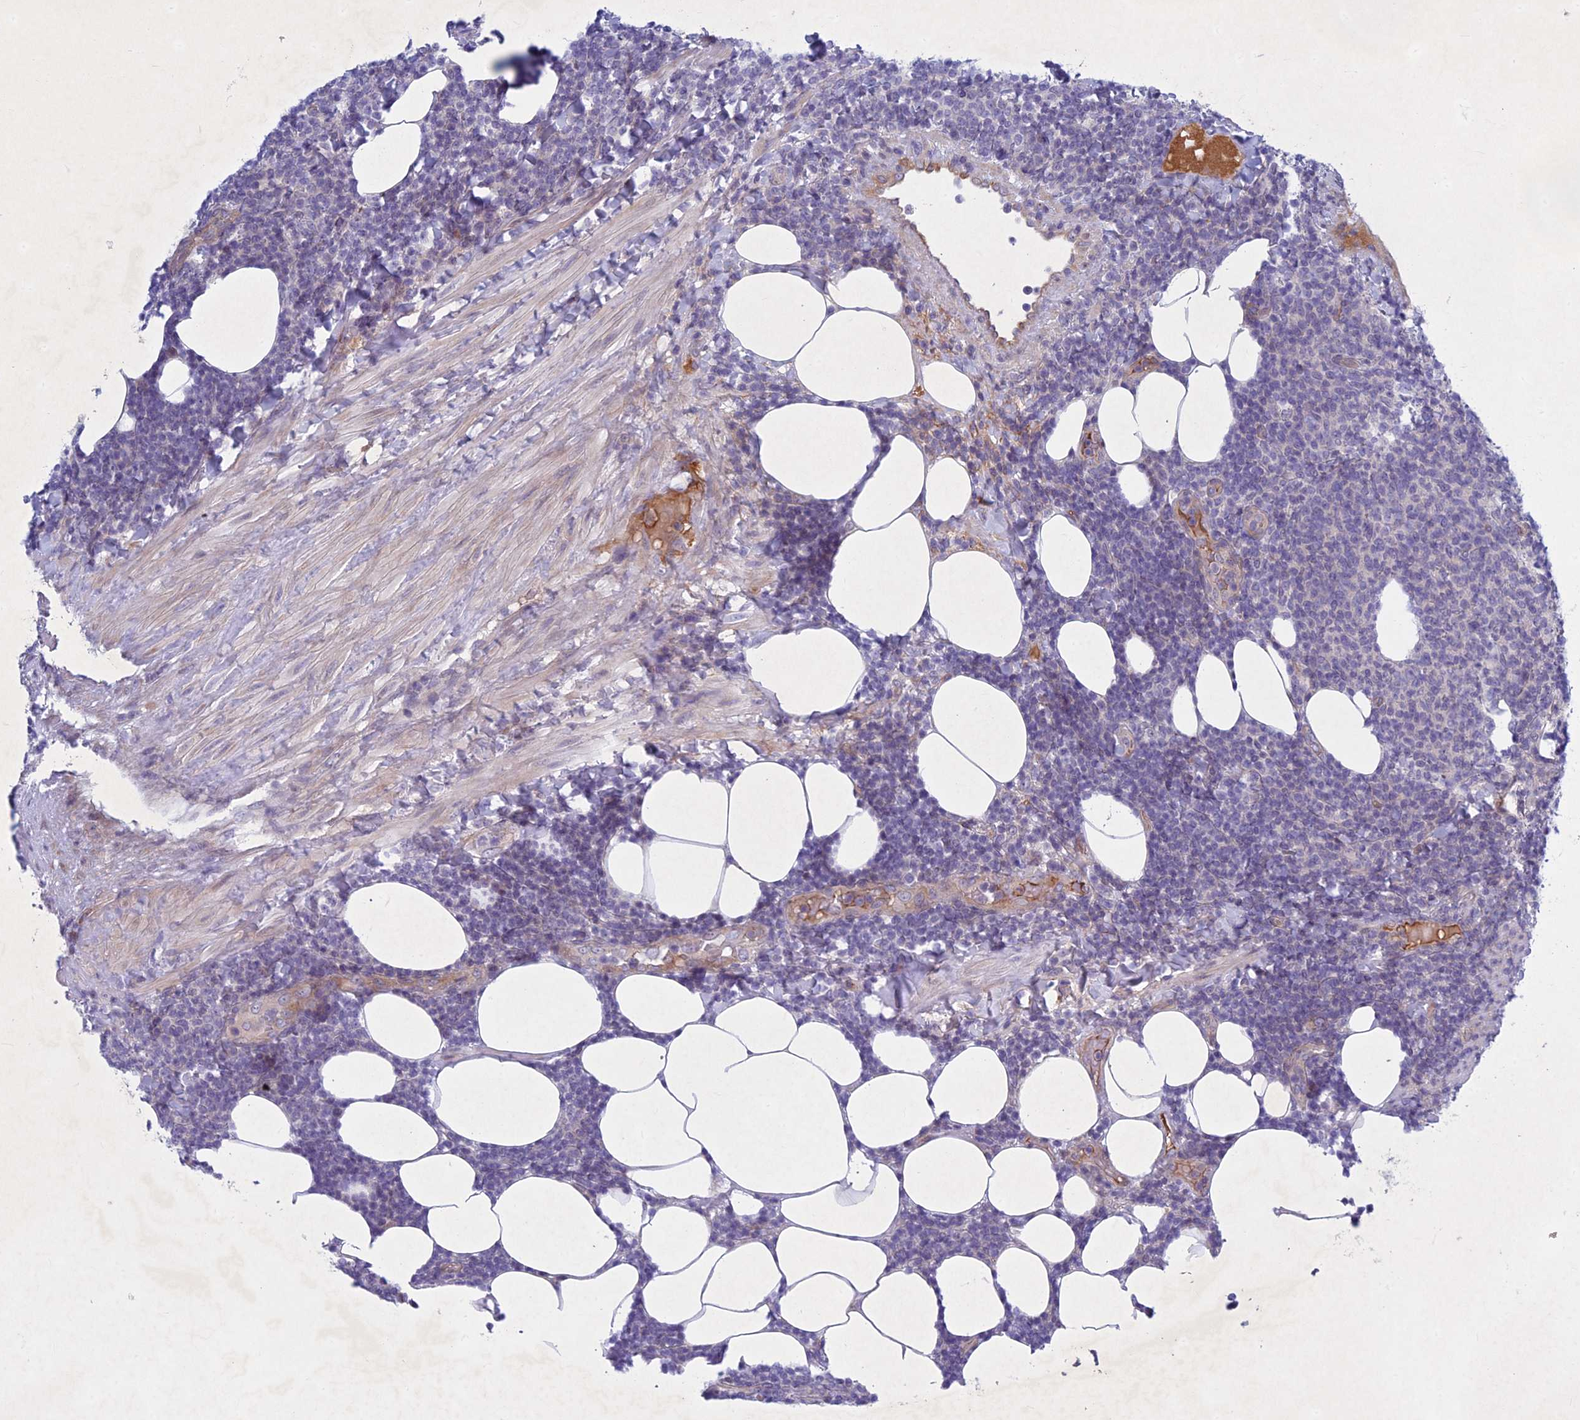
{"staining": {"intensity": "negative", "quantity": "none", "location": "none"}, "tissue": "lymphoma", "cell_type": "Tumor cells", "image_type": "cancer", "snomed": [{"axis": "morphology", "description": "Malignant lymphoma, non-Hodgkin's type, Low grade"}, {"axis": "topography", "description": "Lymph node"}], "caption": "A histopathology image of lymphoma stained for a protein reveals no brown staining in tumor cells.", "gene": "PTHLH", "patient": {"sex": "male", "age": 66}}